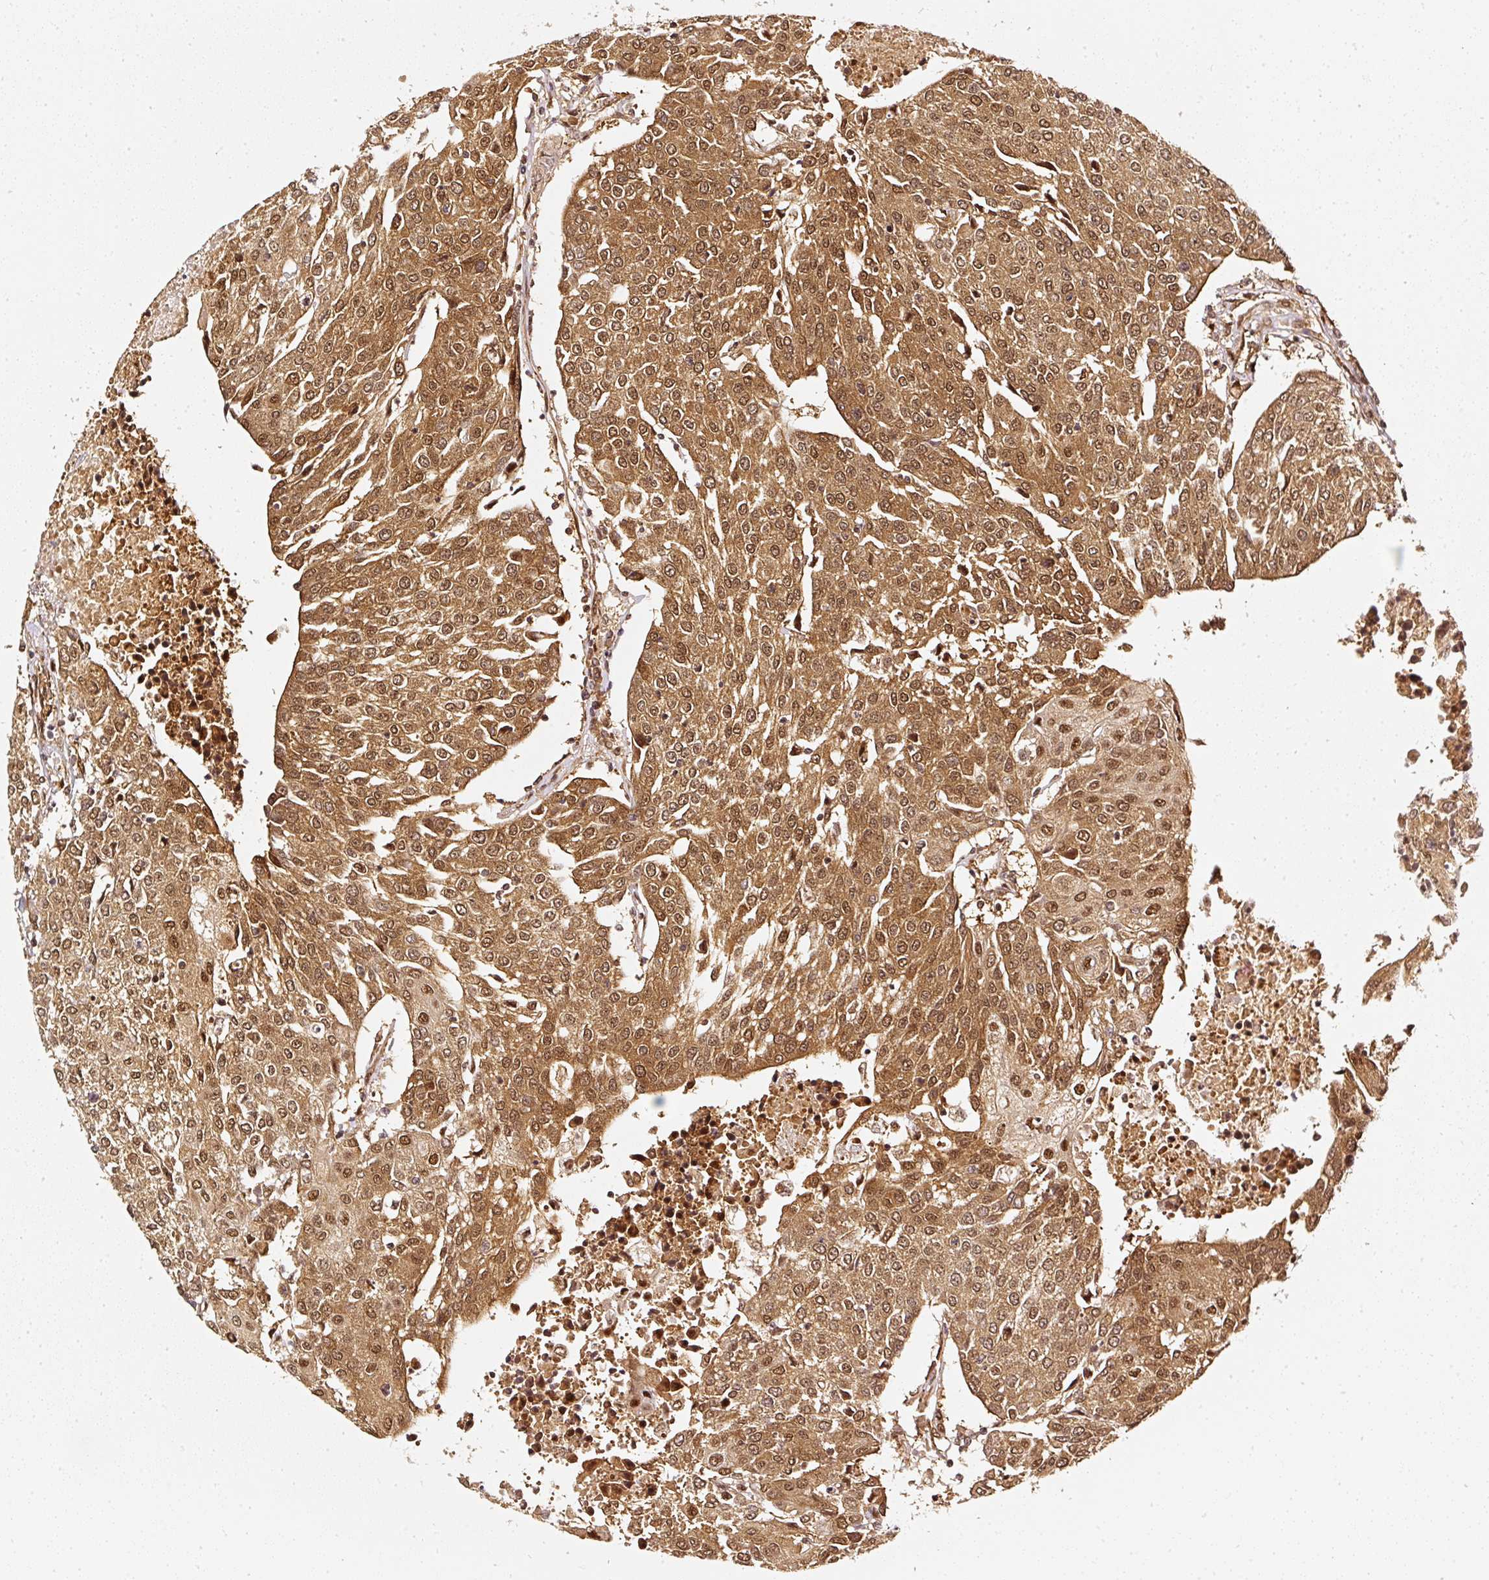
{"staining": {"intensity": "moderate", "quantity": ">75%", "location": "cytoplasmic/membranous,nuclear"}, "tissue": "urothelial cancer", "cell_type": "Tumor cells", "image_type": "cancer", "snomed": [{"axis": "morphology", "description": "Urothelial carcinoma, High grade"}, {"axis": "topography", "description": "Urinary bladder"}], "caption": "A micrograph showing moderate cytoplasmic/membranous and nuclear expression in about >75% of tumor cells in urothelial carcinoma (high-grade), as visualized by brown immunohistochemical staining.", "gene": "PSMD1", "patient": {"sex": "female", "age": 85}}